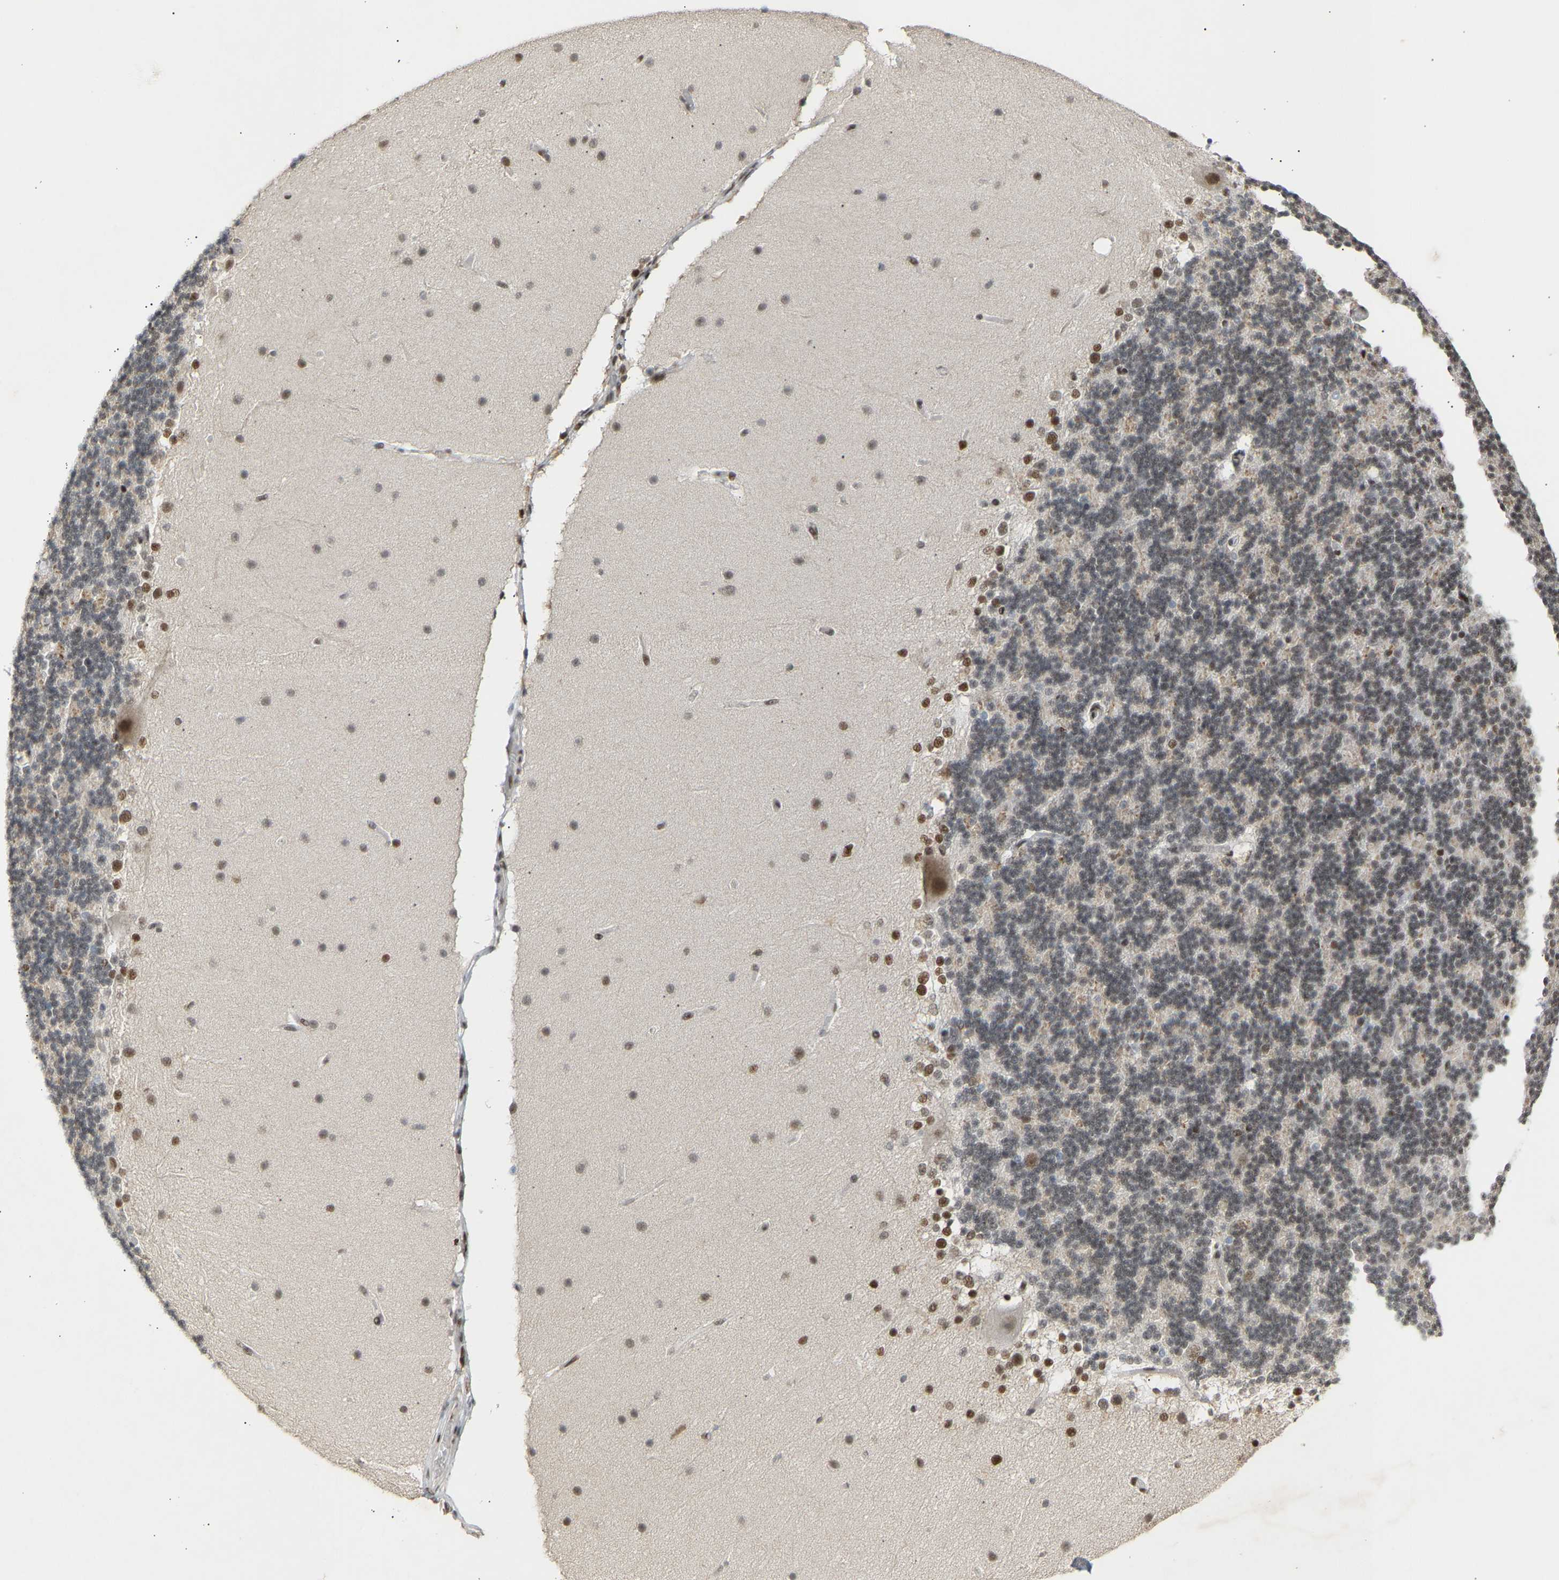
{"staining": {"intensity": "weak", "quantity": "<25%", "location": "nuclear"}, "tissue": "cerebellum", "cell_type": "Cells in granular layer", "image_type": "normal", "snomed": [{"axis": "morphology", "description": "Normal tissue, NOS"}, {"axis": "topography", "description": "Cerebellum"}], "caption": "Micrograph shows no protein staining in cells in granular layer of normal cerebellum.", "gene": "NELFB", "patient": {"sex": "female", "age": 19}}